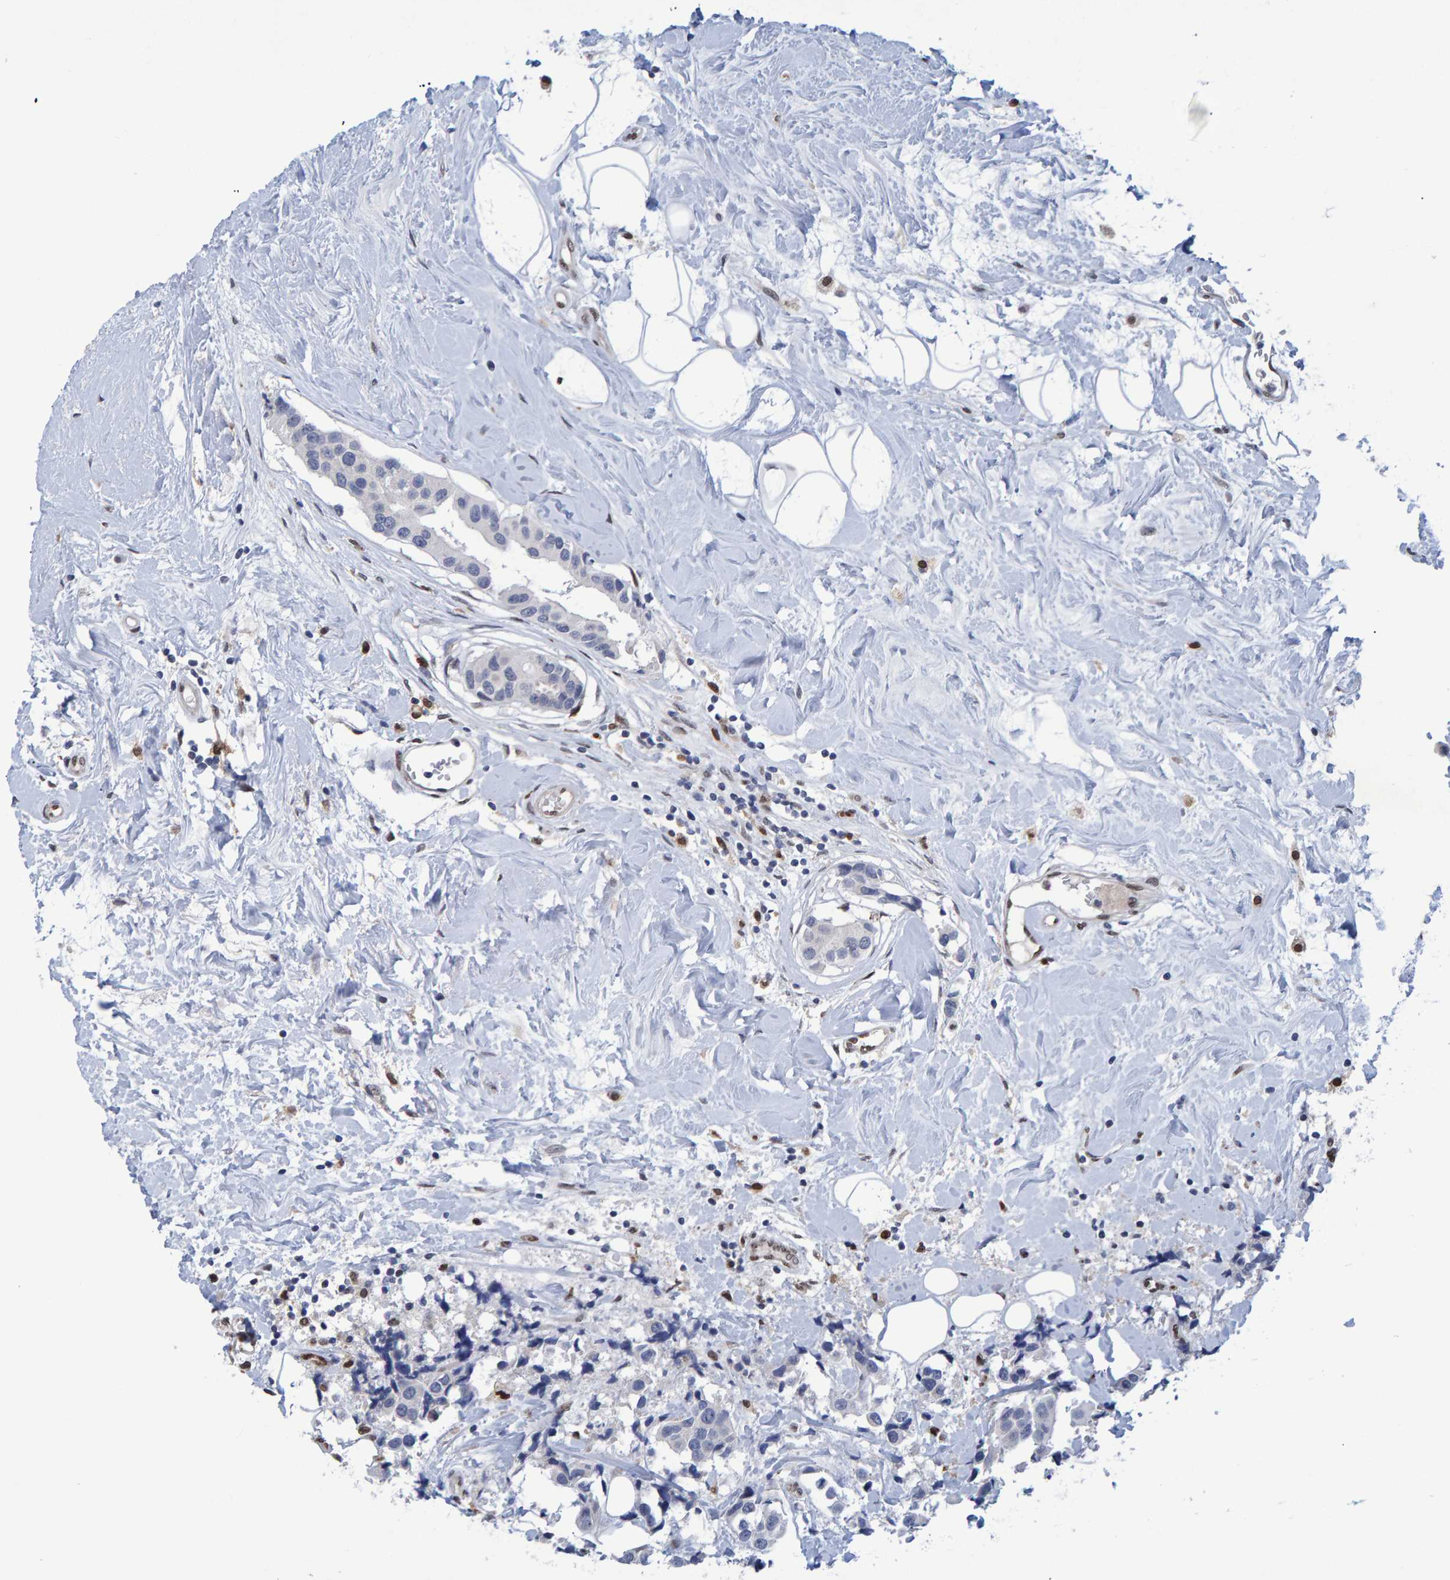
{"staining": {"intensity": "negative", "quantity": "none", "location": "none"}, "tissue": "breast cancer", "cell_type": "Tumor cells", "image_type": "cancer", "snomed": [{"axis": "morphology", "description": "Normal tissue, NOS"}, {"axis": "morphology", "description": "Duct carcinoma"}, {"axis": "topography", "description": "Breast"}], "caption": "Immunohistochemistry (IHC) of human invasive ductal carcinoma (breast) reveals no positivity in tumor cells. Nuclei are stained in blue.", "gene": "QKI", "patient": {"sex": "female", "age": 39}}